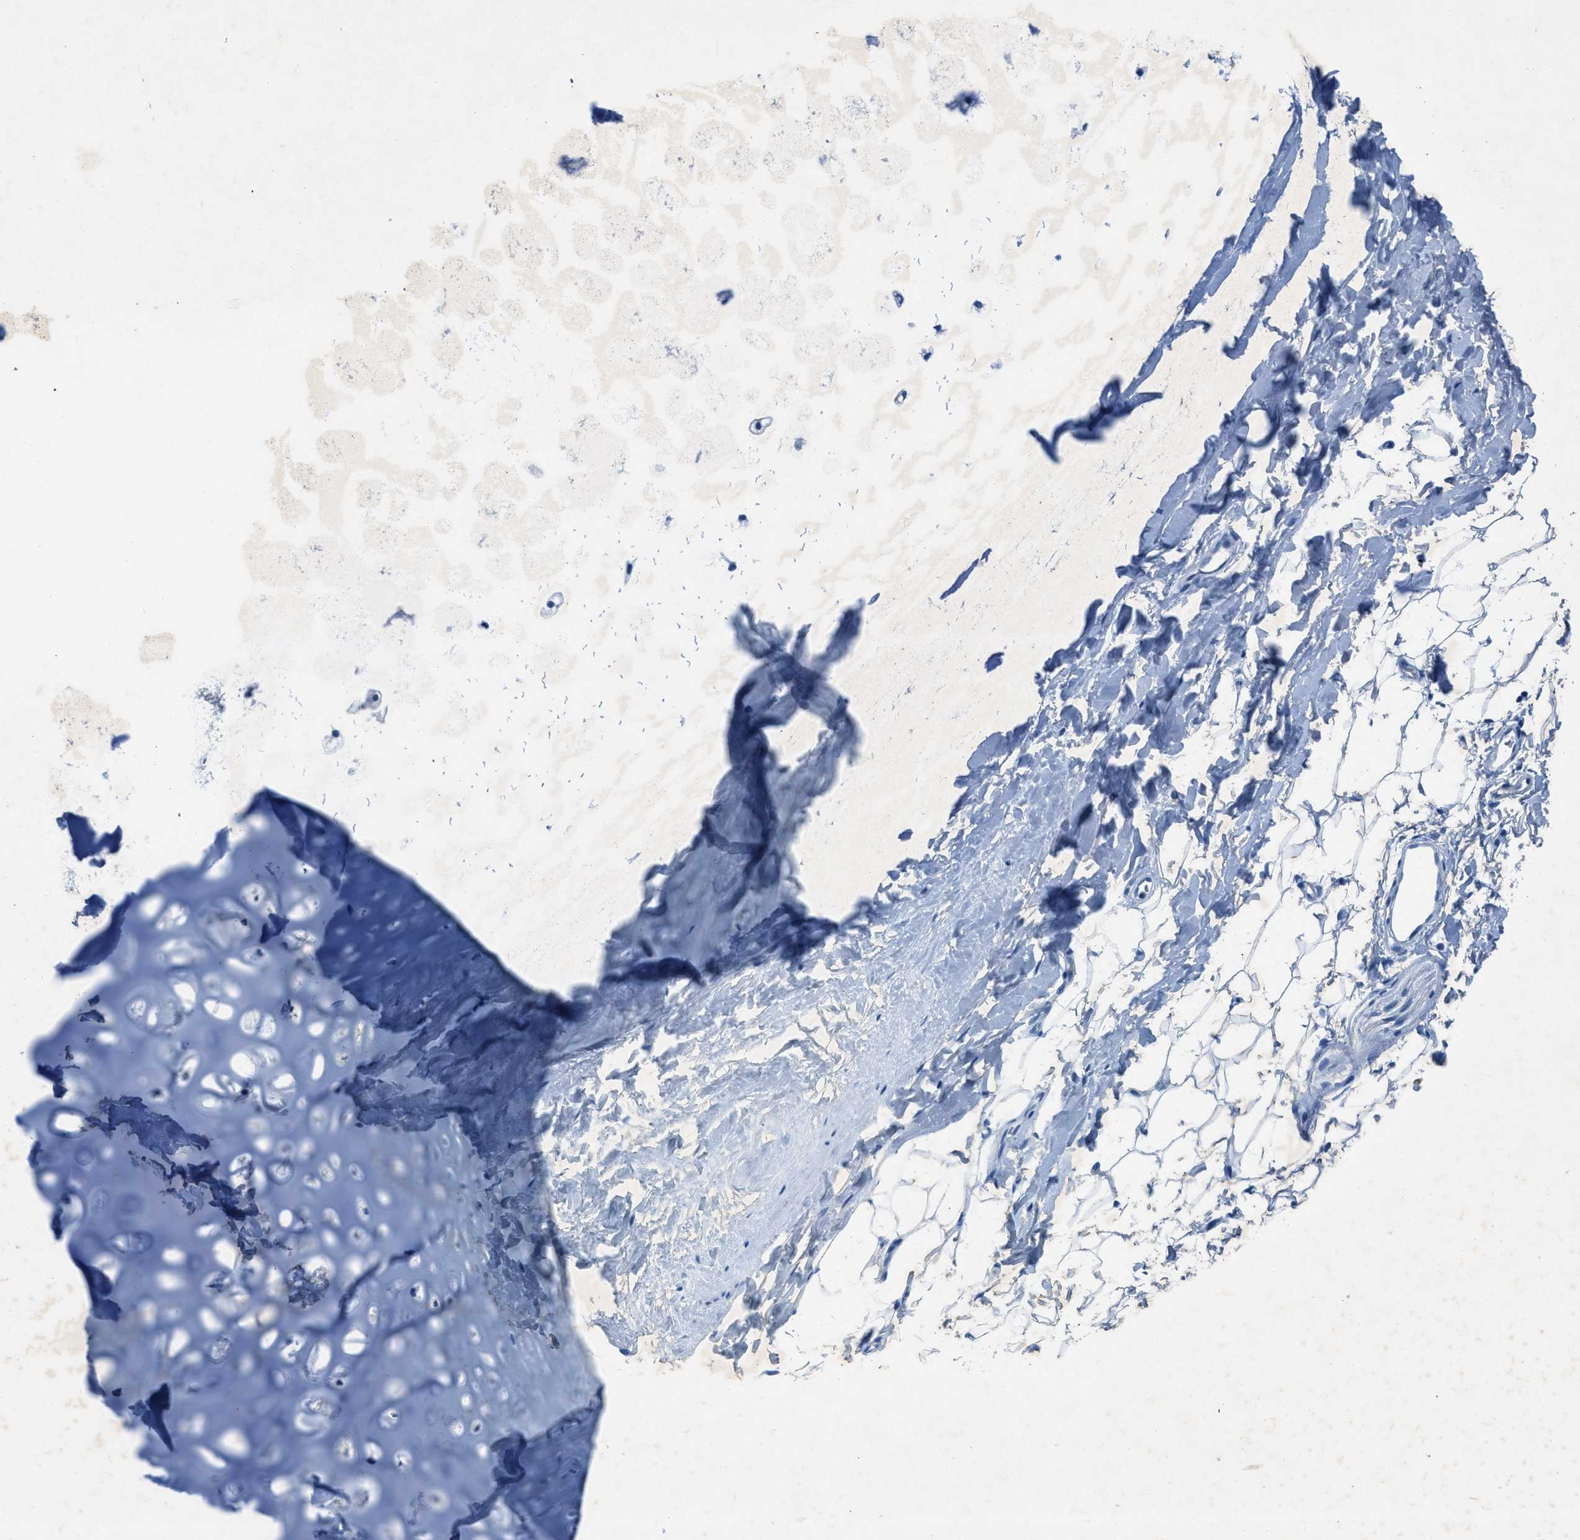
{"staining": {"intensity": "negative", "quantity": "none", "location": "none"}, "tissue": "adipose tissue", "cell_type": "Adipocytes", "image_type": "normal", "snomed": [{"axis": "morphology", "description": "Normal tissue, NOS"}, {"axis": "topography", "description": "Cartilage tissue"}, {"axis": "topography", "description": "Bronchus"}], "caption": "Protein analysis of unremarkable adipose tissue demonstrates no significant staining in adipocytes. Nuclei are stained in blue.", "gene": "GALNT17", "patient": {"sex": "female", "age": 53}}